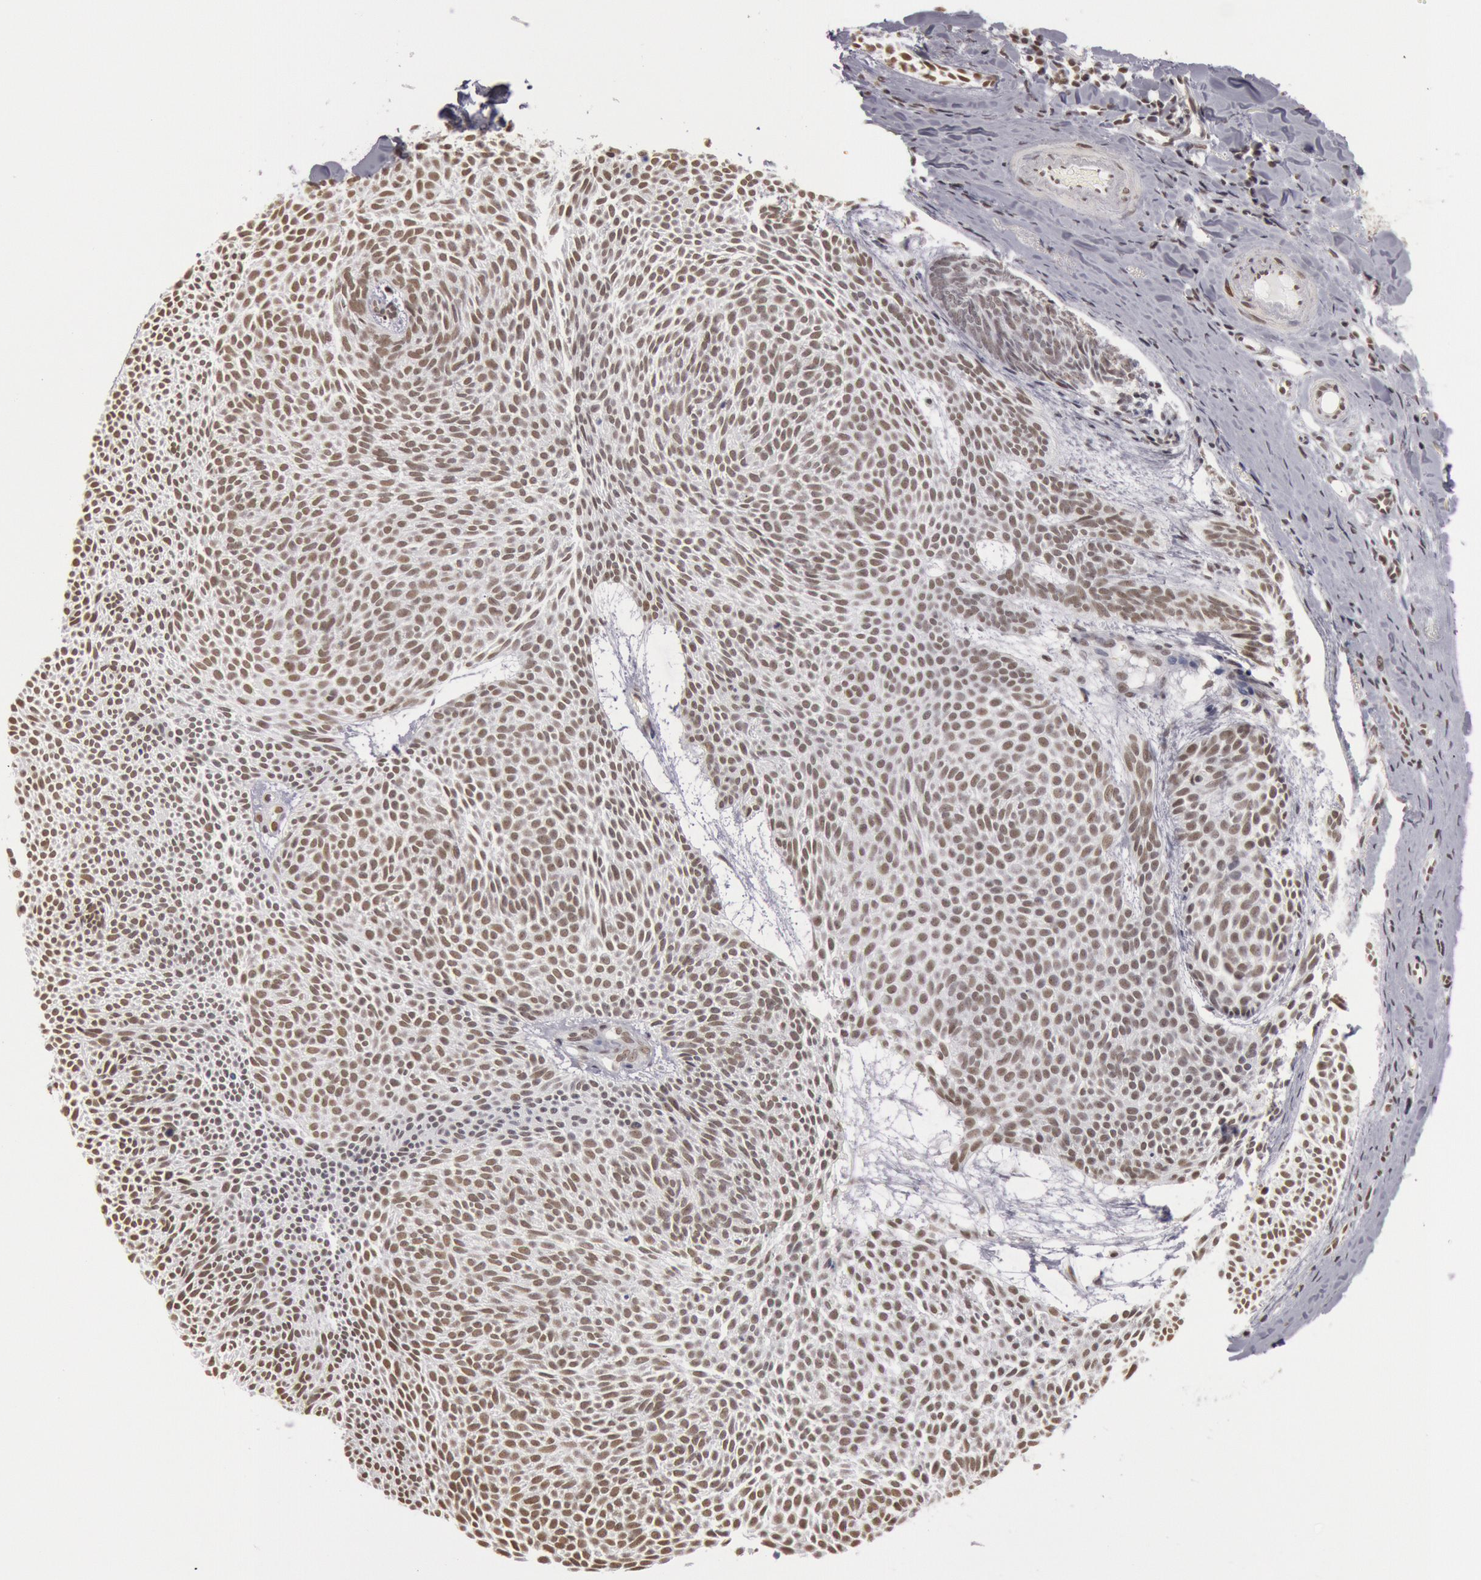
{"staining": {"intensity": "moderate", "quantity": ">75%", "location": "nuclear"}, "tissue": "skin cancer", "cell_type": "Tumor cells", "image_type": "cancer", "snomed": [{"axis": "morphology", "description": "Basal cell carcinoma"}, {"axis": "topography", "description": "Skin"}], "caption": "A high-resolution micrograph shows immunohistochemistry (IHC) staining of skin cancer, which exhibits moderate nuclear staining in about >75% of tumor cells.", "gene": "ESS2", "patient": {"sex": "male", "age": 84}}